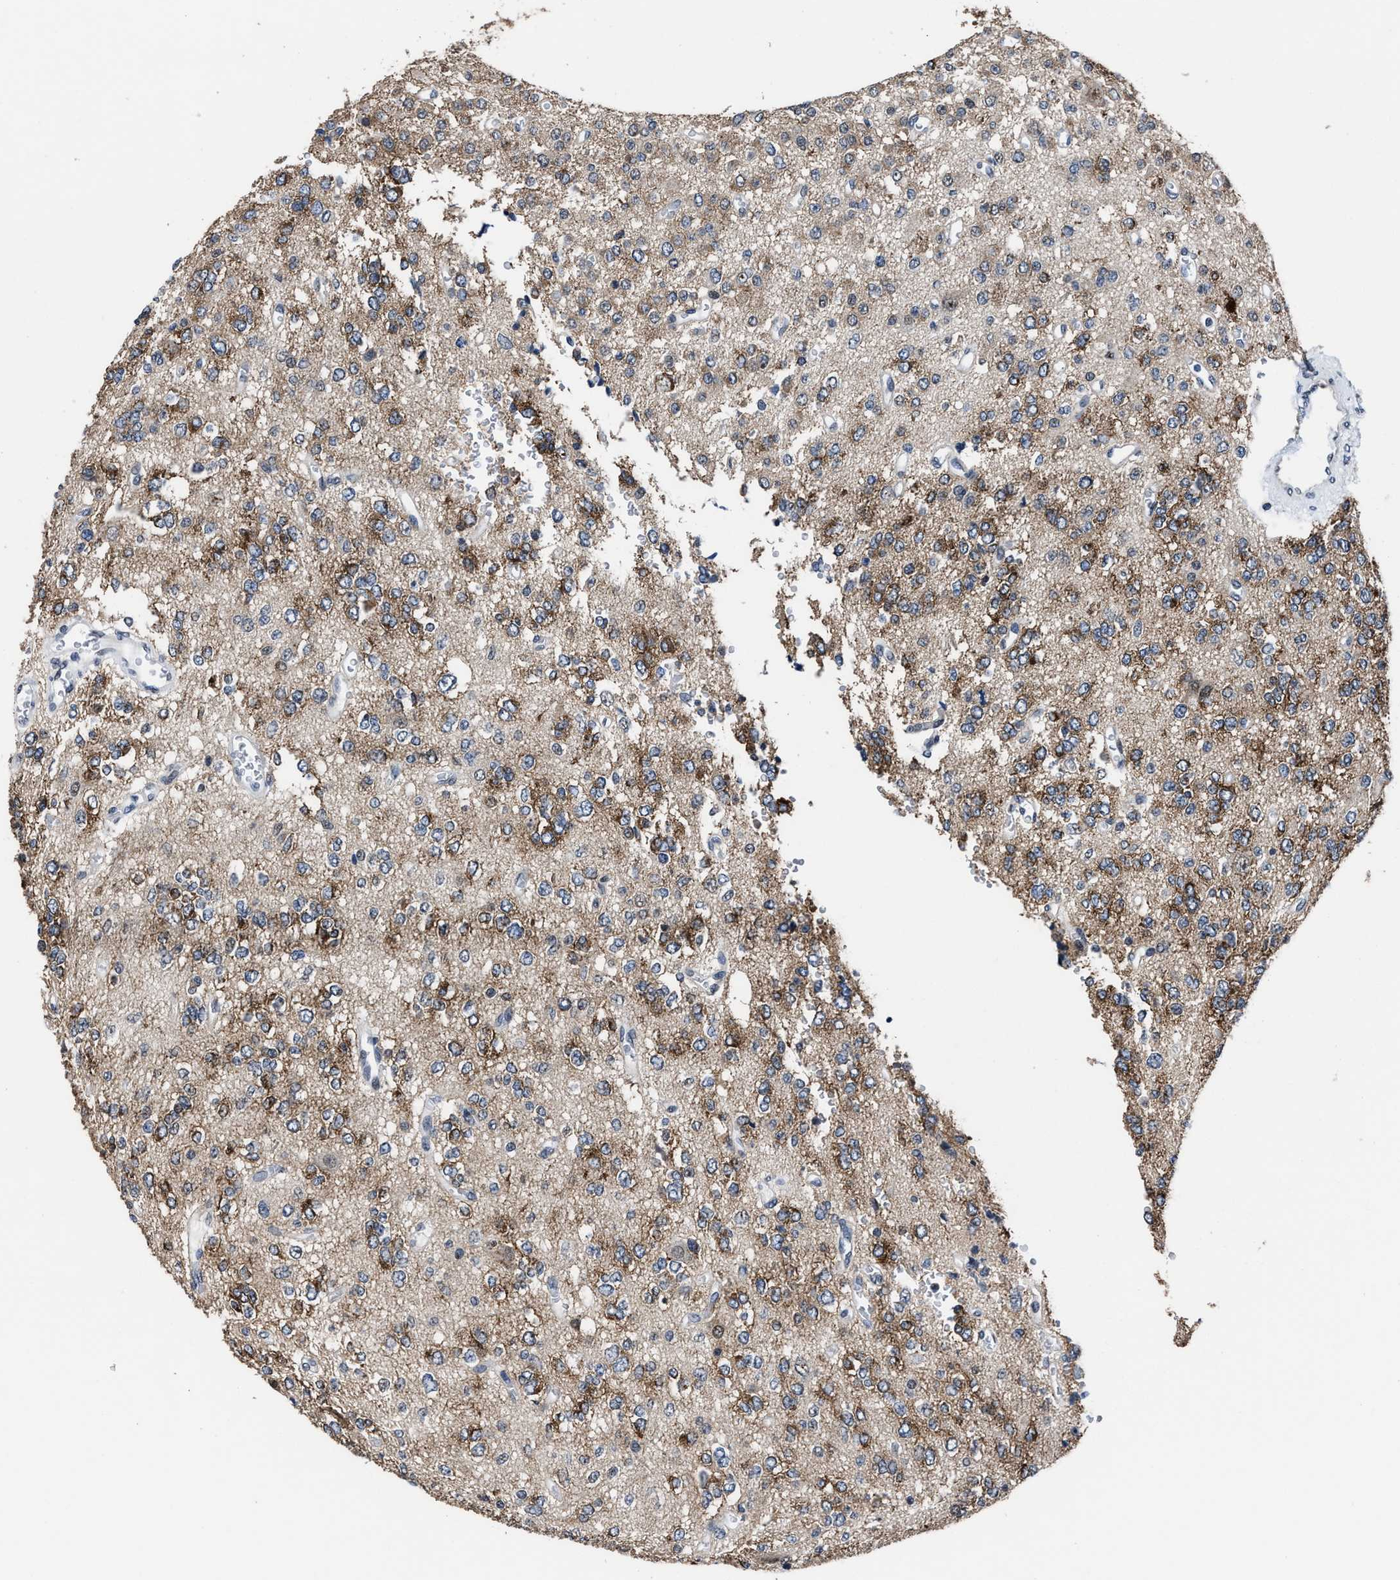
{"staining": {"intensity": "moderate", "quantity": "25%-75%", "location": "cytoplasmic/membranous"}, "tissue": "glioma", "cell_type": "Tumor cells", "image_type": "cancer", "snomed": [{"axis": "morphology", "description": "Glioma, malignant, Low grade"}, {"axis": "topography", "description": "Brain"}], "caption": "A brown stain highlights moderate cytoplasmic/membranous expression of a protein in human glioma tumor cells.", "gene": "MARCKSL1", "patient": {"sex": "male", "age": 38}}